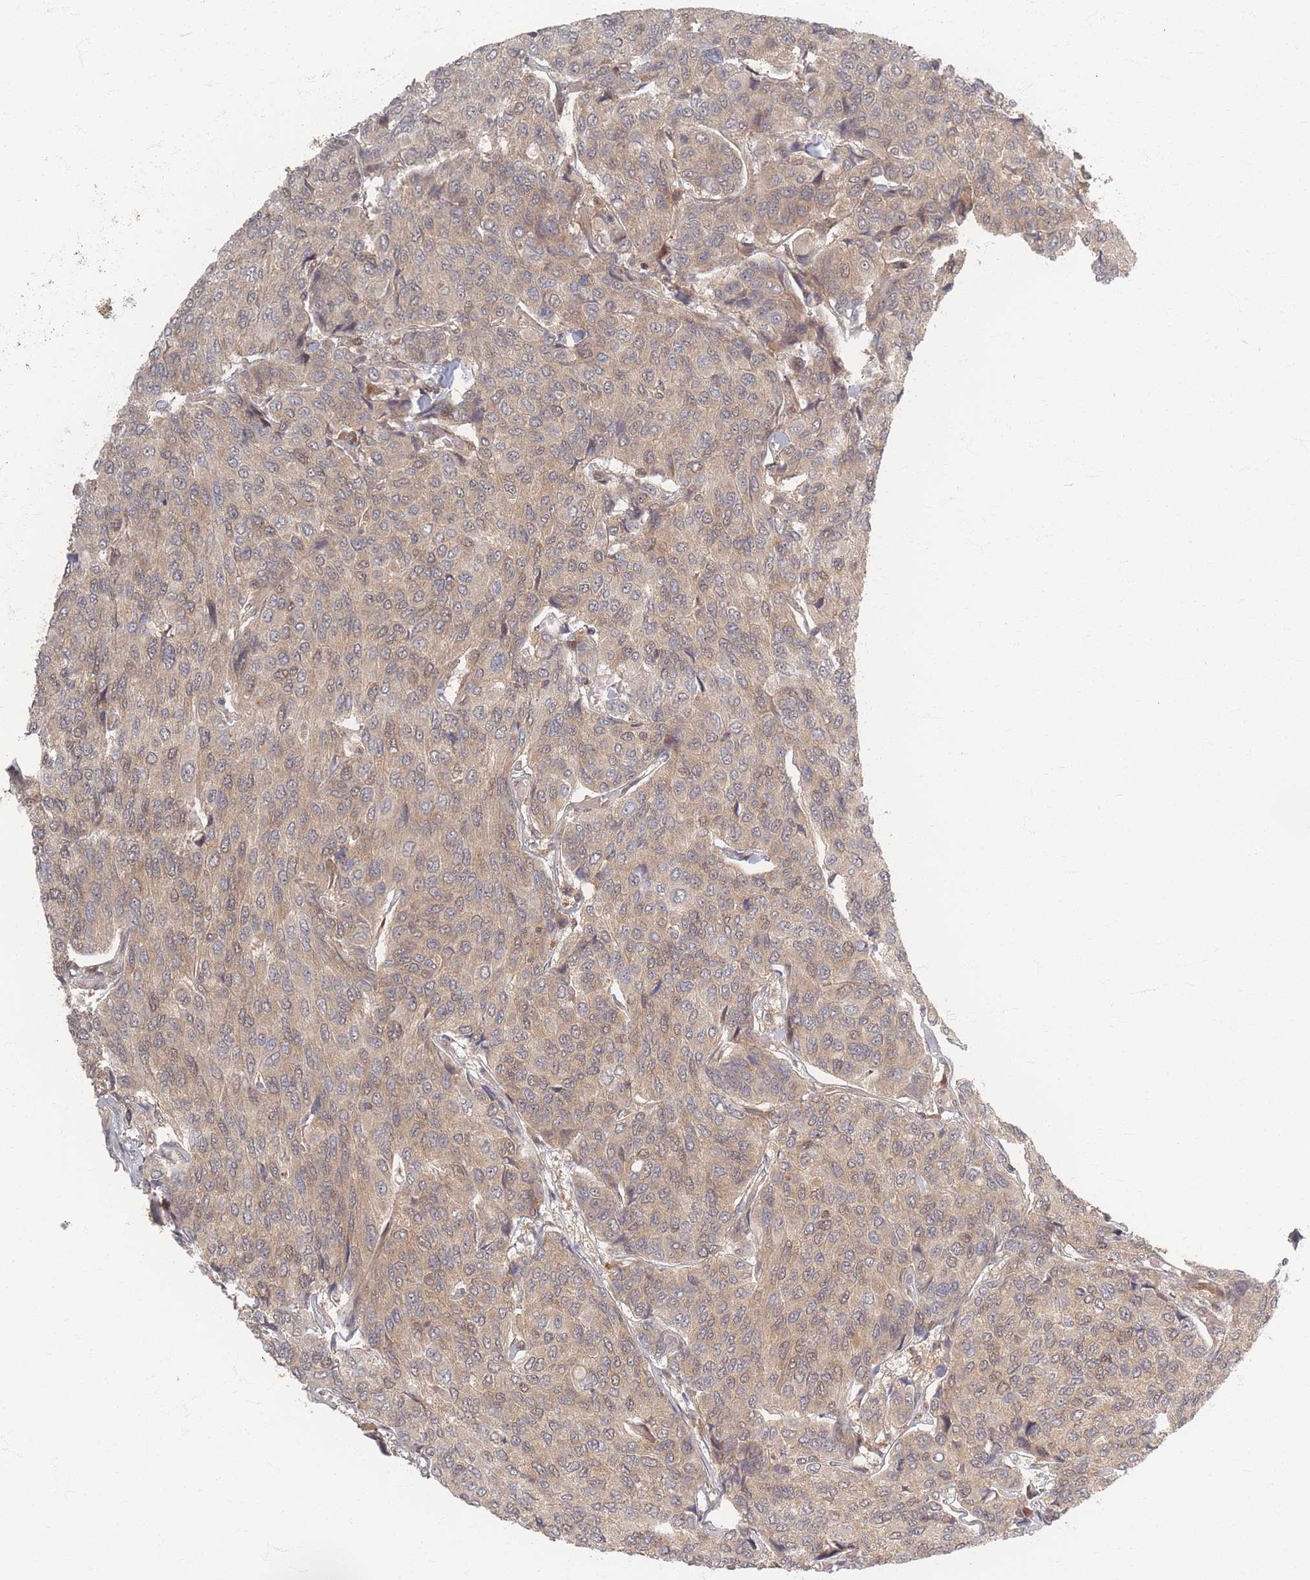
{"staining": {"intensity": "weak", "quantity": "25%-75%", "location": "cytoplasmic/membranous"}, "tissue": "breast cancer", "cell_type": "Tumor cells", "image_type": "cancer", "snomed": [{"axis": "morphology", "description": "Duct carcinoma"}, {"axis": "topography", "description": "Breast"}], "caption": "The image displays immunohistochemical staining of breast intraductal carcinoma. There is weak cytoplasmic/membranous staining is appreciated in approximately 25%-75% of tumor cells.", "gene": "PSMD9", "patient": {"sex": "female", "age": 55}}